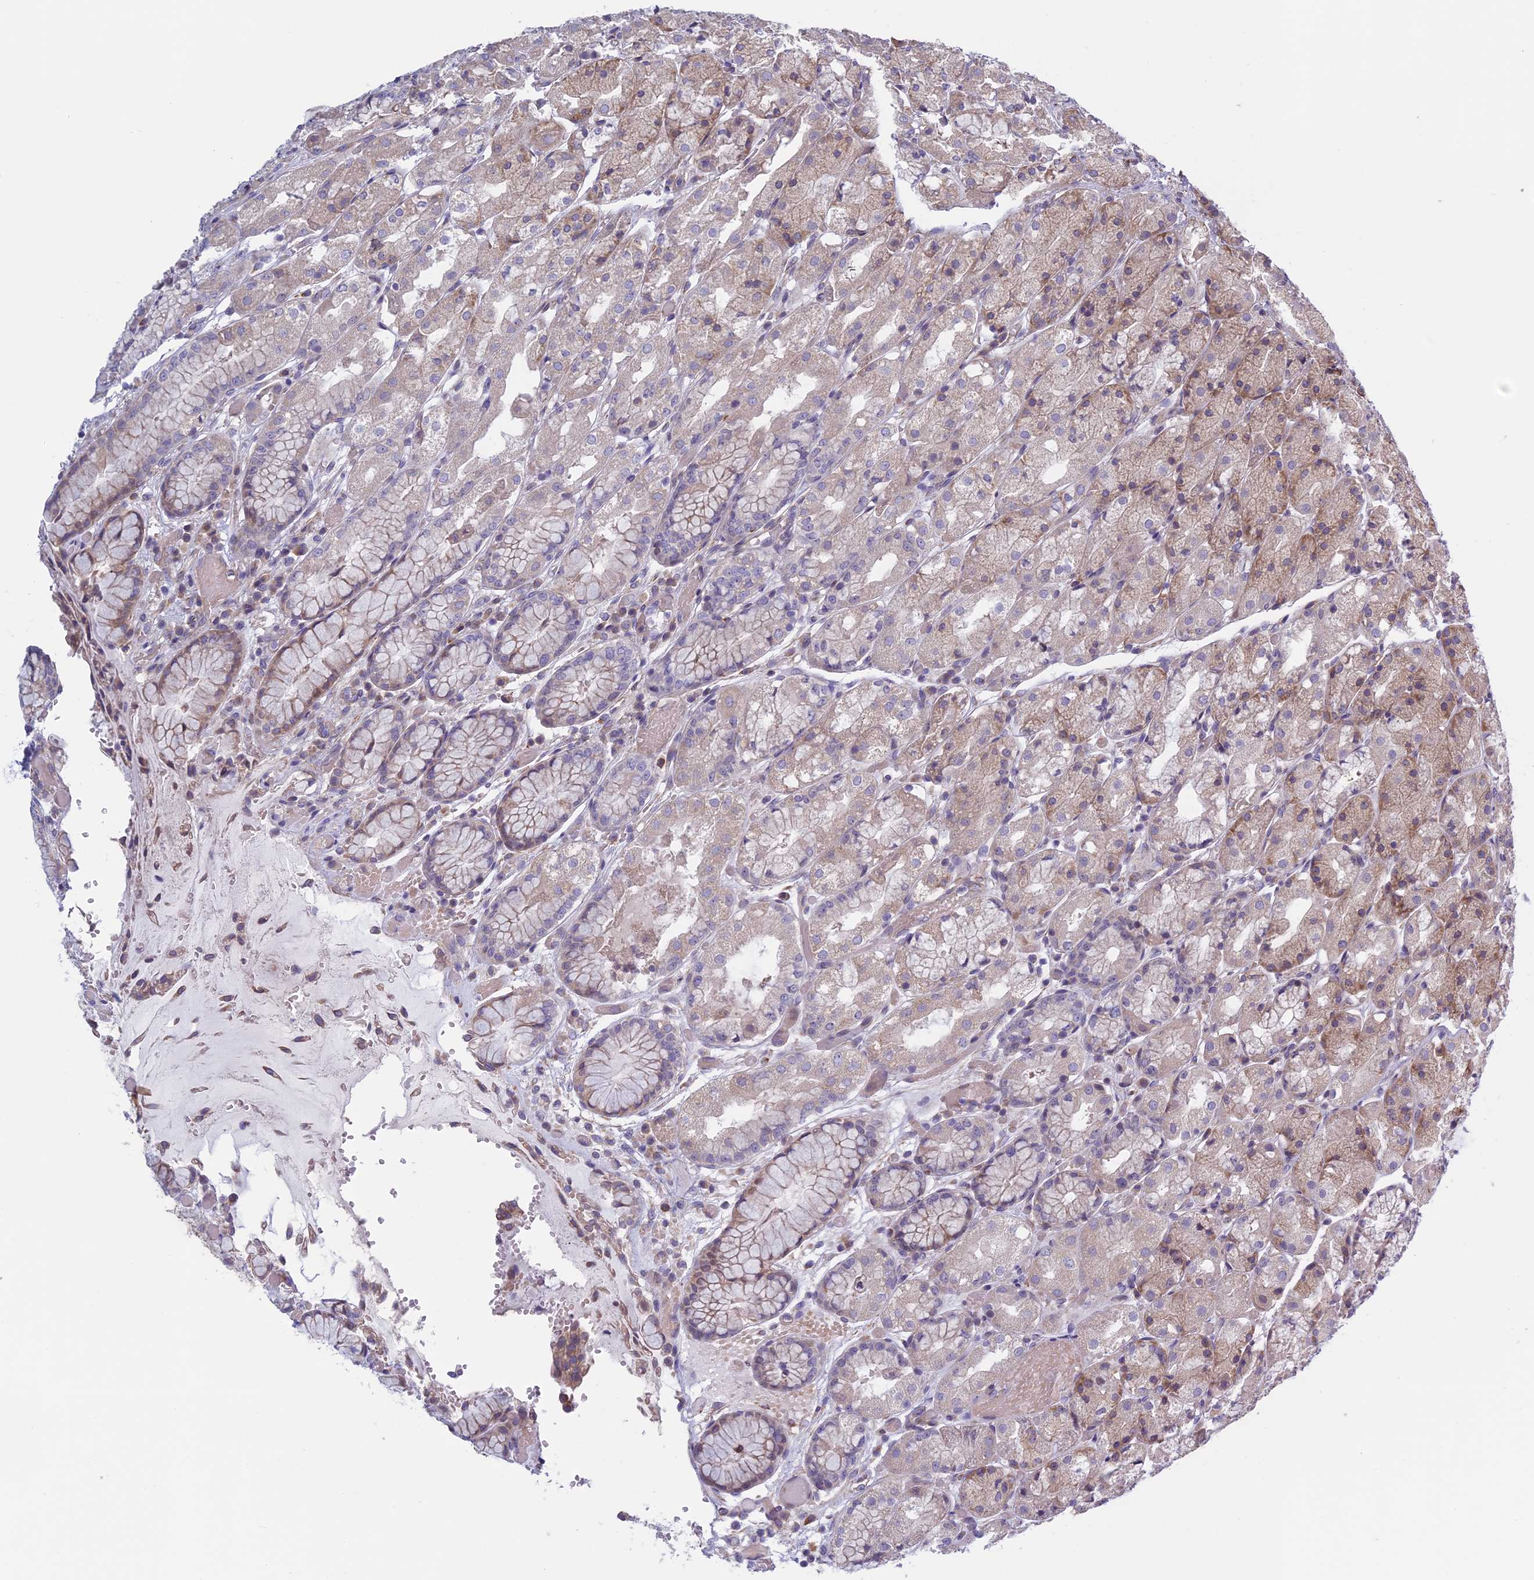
{"staining": {"intensity": "weak", "quantity": "25%-75%", "location": "cytoplasmic/membranous"}, "tissue": "stomach", "cell_type": "Glandular cells", "image_type": "normal", "snomed": [{"axis": "morphology", "description": "Normal tissue, NOS"}, {"axis": "topography", "description": "Stomach, upper"}], "caption": "Immunohistochemical staining of benign stomach exhibits low levels of weak cytoplasmic/membranous positivity in about 25%-75% of glandular cells.", "gene": "BCL2L10", "patient": {"sex": "male", "age": 72}}